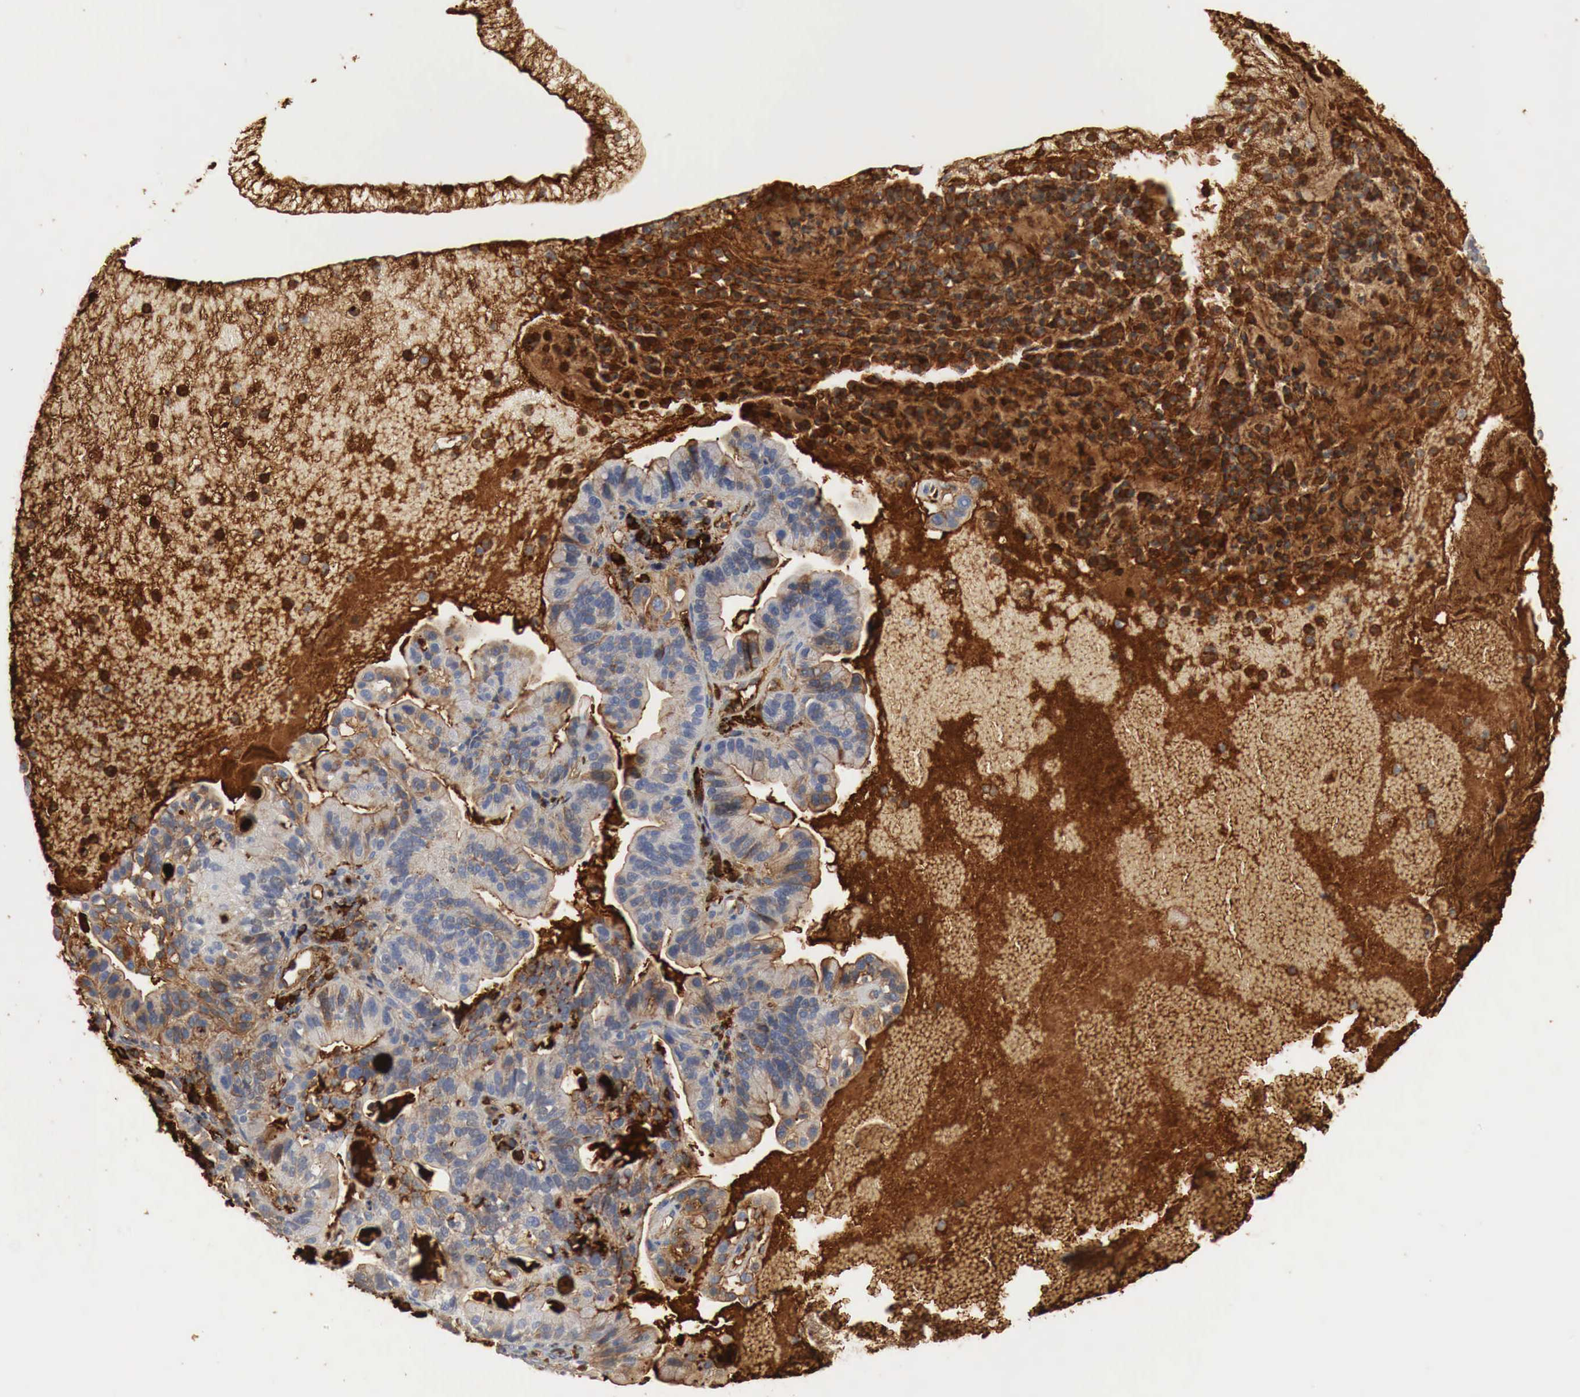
{"staining": {"intensity": "moderate", "quantity": "25%-75%", "location": "cytoplasmic/membranous"}, "tissue": "cervical cancer", "cell_type": "Tumor cells", "image_type": "cancer", "snomed": [{"axis": "morphology", "description": "Adenocarcinoma, NOS"}, {"axis": "topography", "description": "Cervix"}], "caption": "Moderate cytoplasmic/membranous staining is appreciated in about 25%-75% of tumor cells in adenocarcinoma (cervical).", "gene": "IGLC3", "patient": {"sex": "female", "age": 41}}